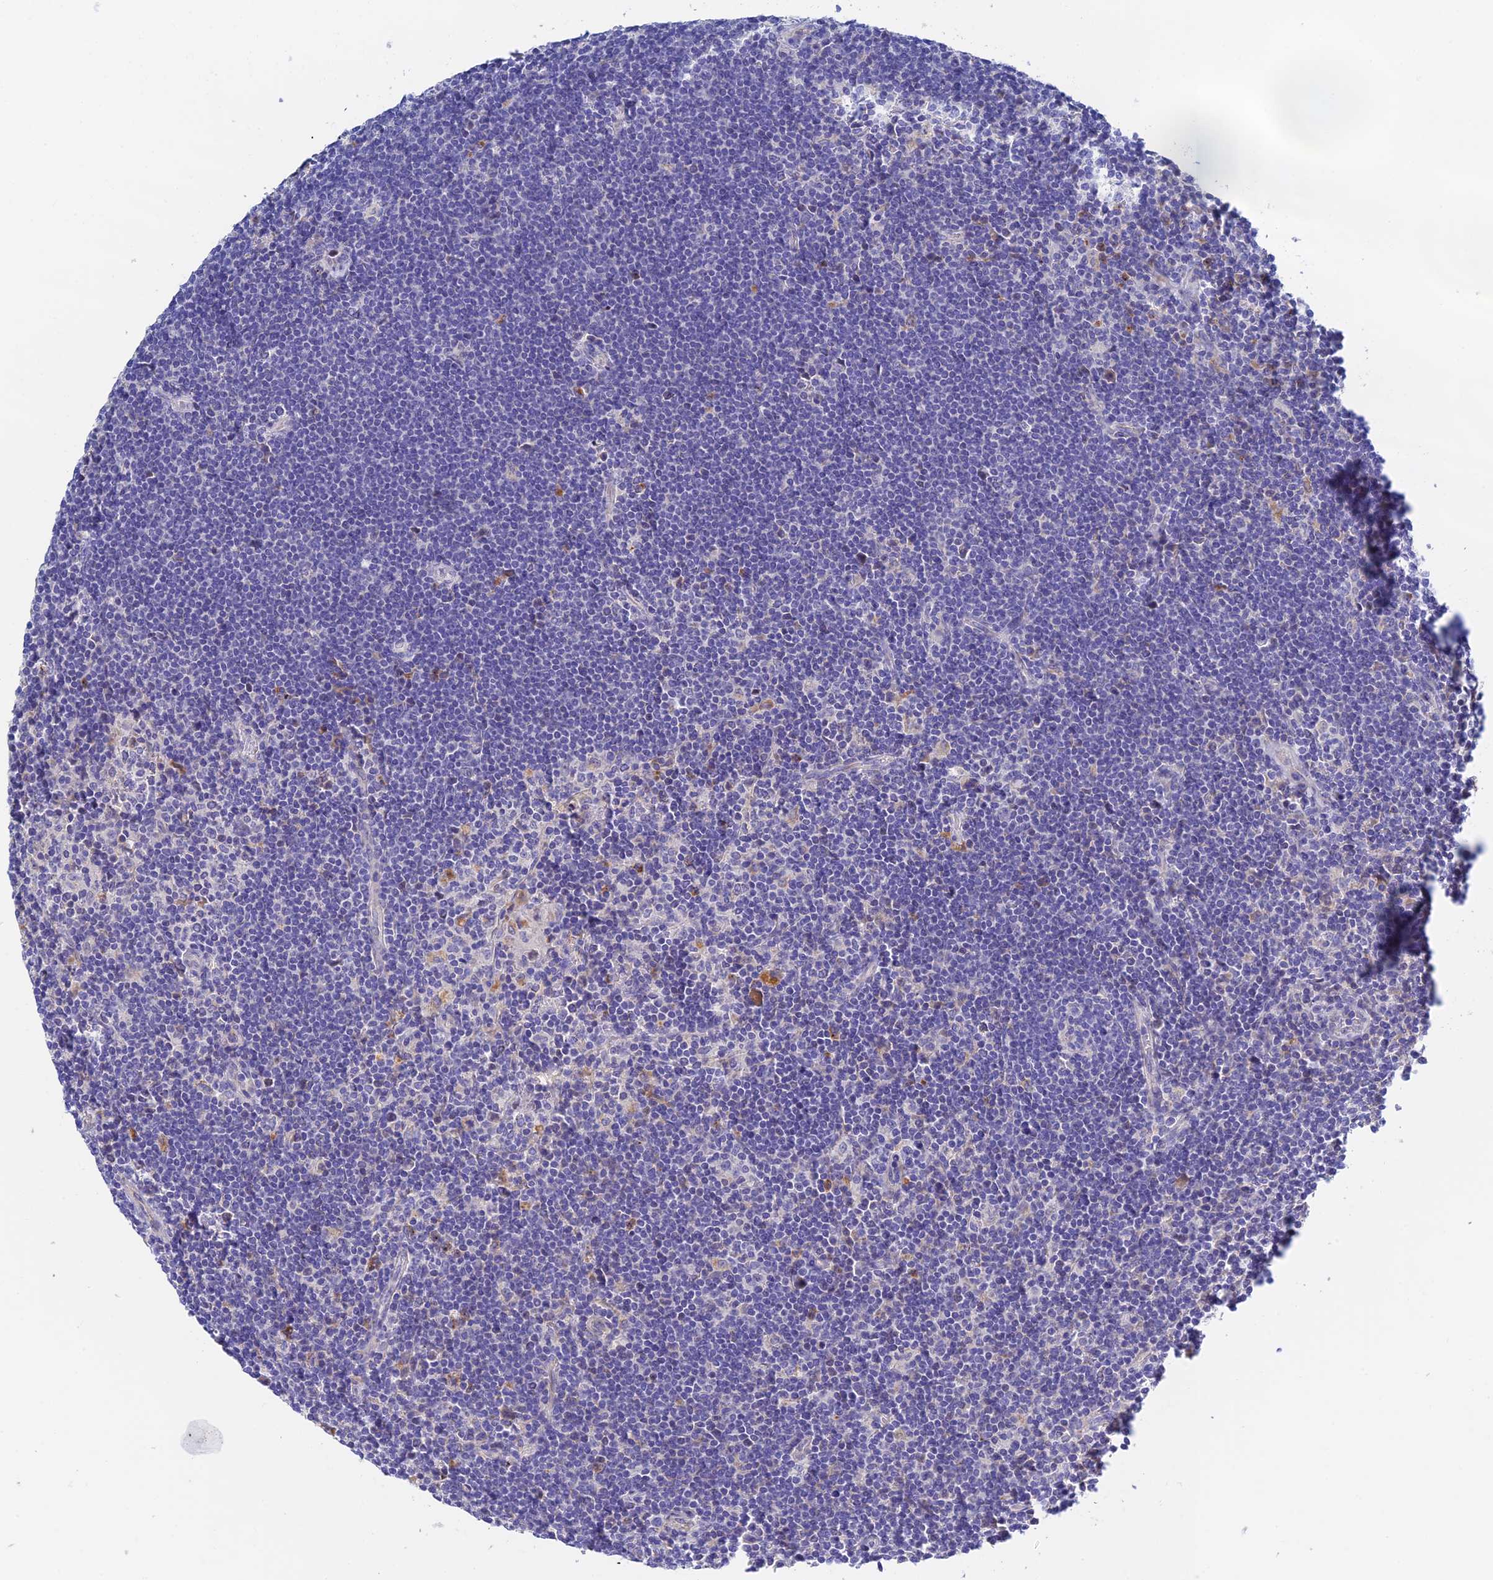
{"staining": {"intensity": "negative", "quantity": "none", "location": "none"}, "tissue": "lymphoma", "cell_type": "Tumor cells", "image_type": "cancer", "snomed": [{"axis": "morphology", "description": "Hodgkin's disease, NOS"}, {"axis": "topography", "description": "Lymph node"}], "caption": "IHC micrograph of neoplastic tissue: lymphoma stained with DAB displays no significant protein staining in tumor cells.", "gene": "RPGRIP1L", "patient": {"sex": "female", "age": 57}}